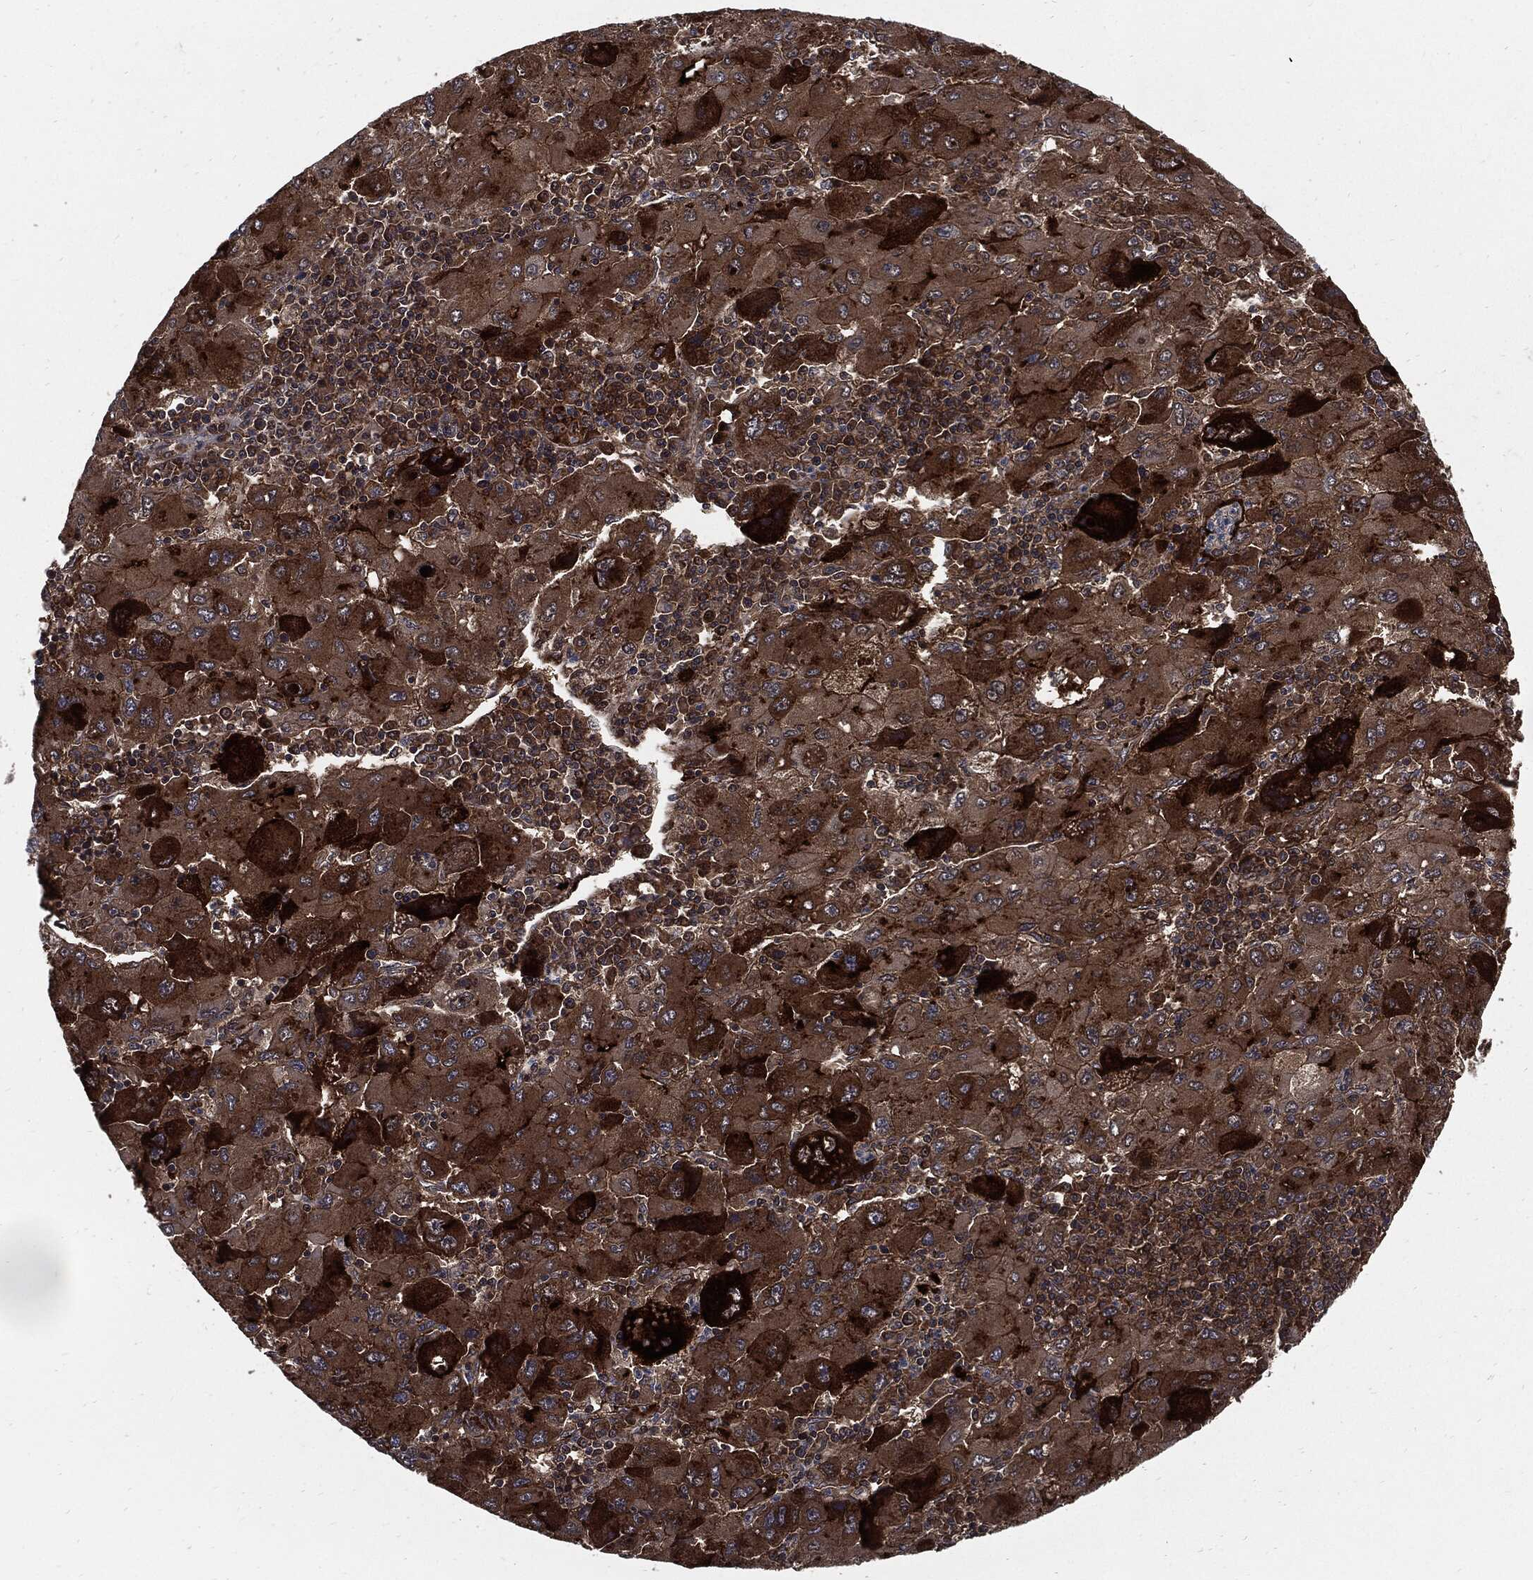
{"staining": {"intensity": "strong", "quantity": "25%-75%", "location": "cytoplasmic/membranous"}, "tissue": "liver cancer", "cell_type": "Tumor cells", "image_type": "cancer", "snomed": [{"axis": "morphology", "description": "Carcinoma, Hepatocellular, NOS"}, {"axis": "topography", "description": "Liver"}], "caption": "DAB (3,3'-diaminobenzidine) immunohistochemical staining of liver cancer (hepatocellular carcinoma) reveals strong cytoplasmic/membranous protein expression in about 25%-75% of tumor cells.", "gene": "CLU", "patient": {"sex": "male", "age": 75}}